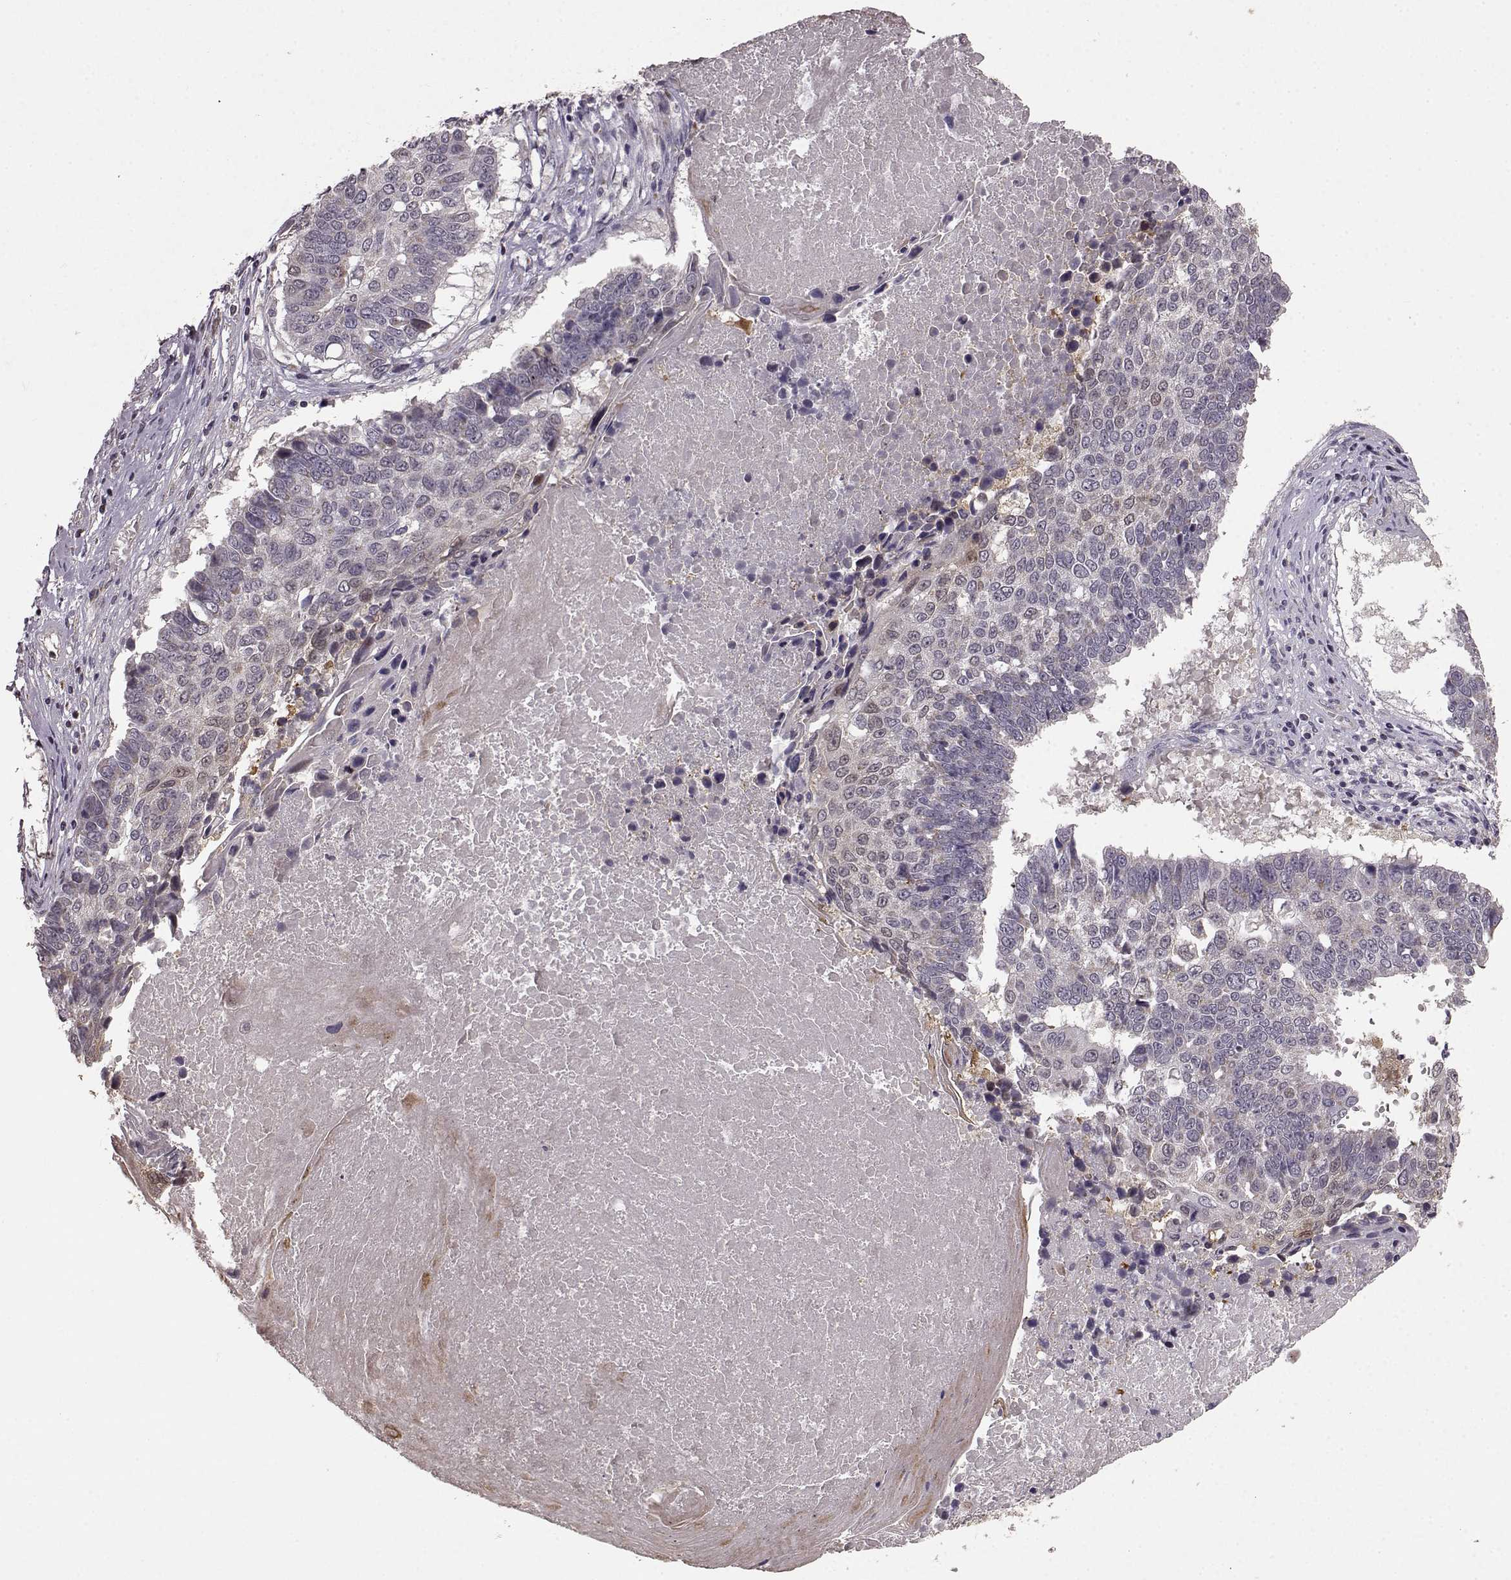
{"staining": {"intensity": "negative", "quantity": "none", "location": "none"}, "tissue": "lung cancer", "cell_type": "Tumor cells", "image_type": "cancer", "snomed": [{"axis": "morphology", "description": "Squamous cell carcinoma, NOS"}, {"axis": "topography", "description": "Lung"}], "caption": "An immunohistochemistry (IHC) image of lung cancer is shown. There is no staining in tumor cells of lung cancer.", "gene": "BACH2", "patient": {"sex": "male", "age": 73}}